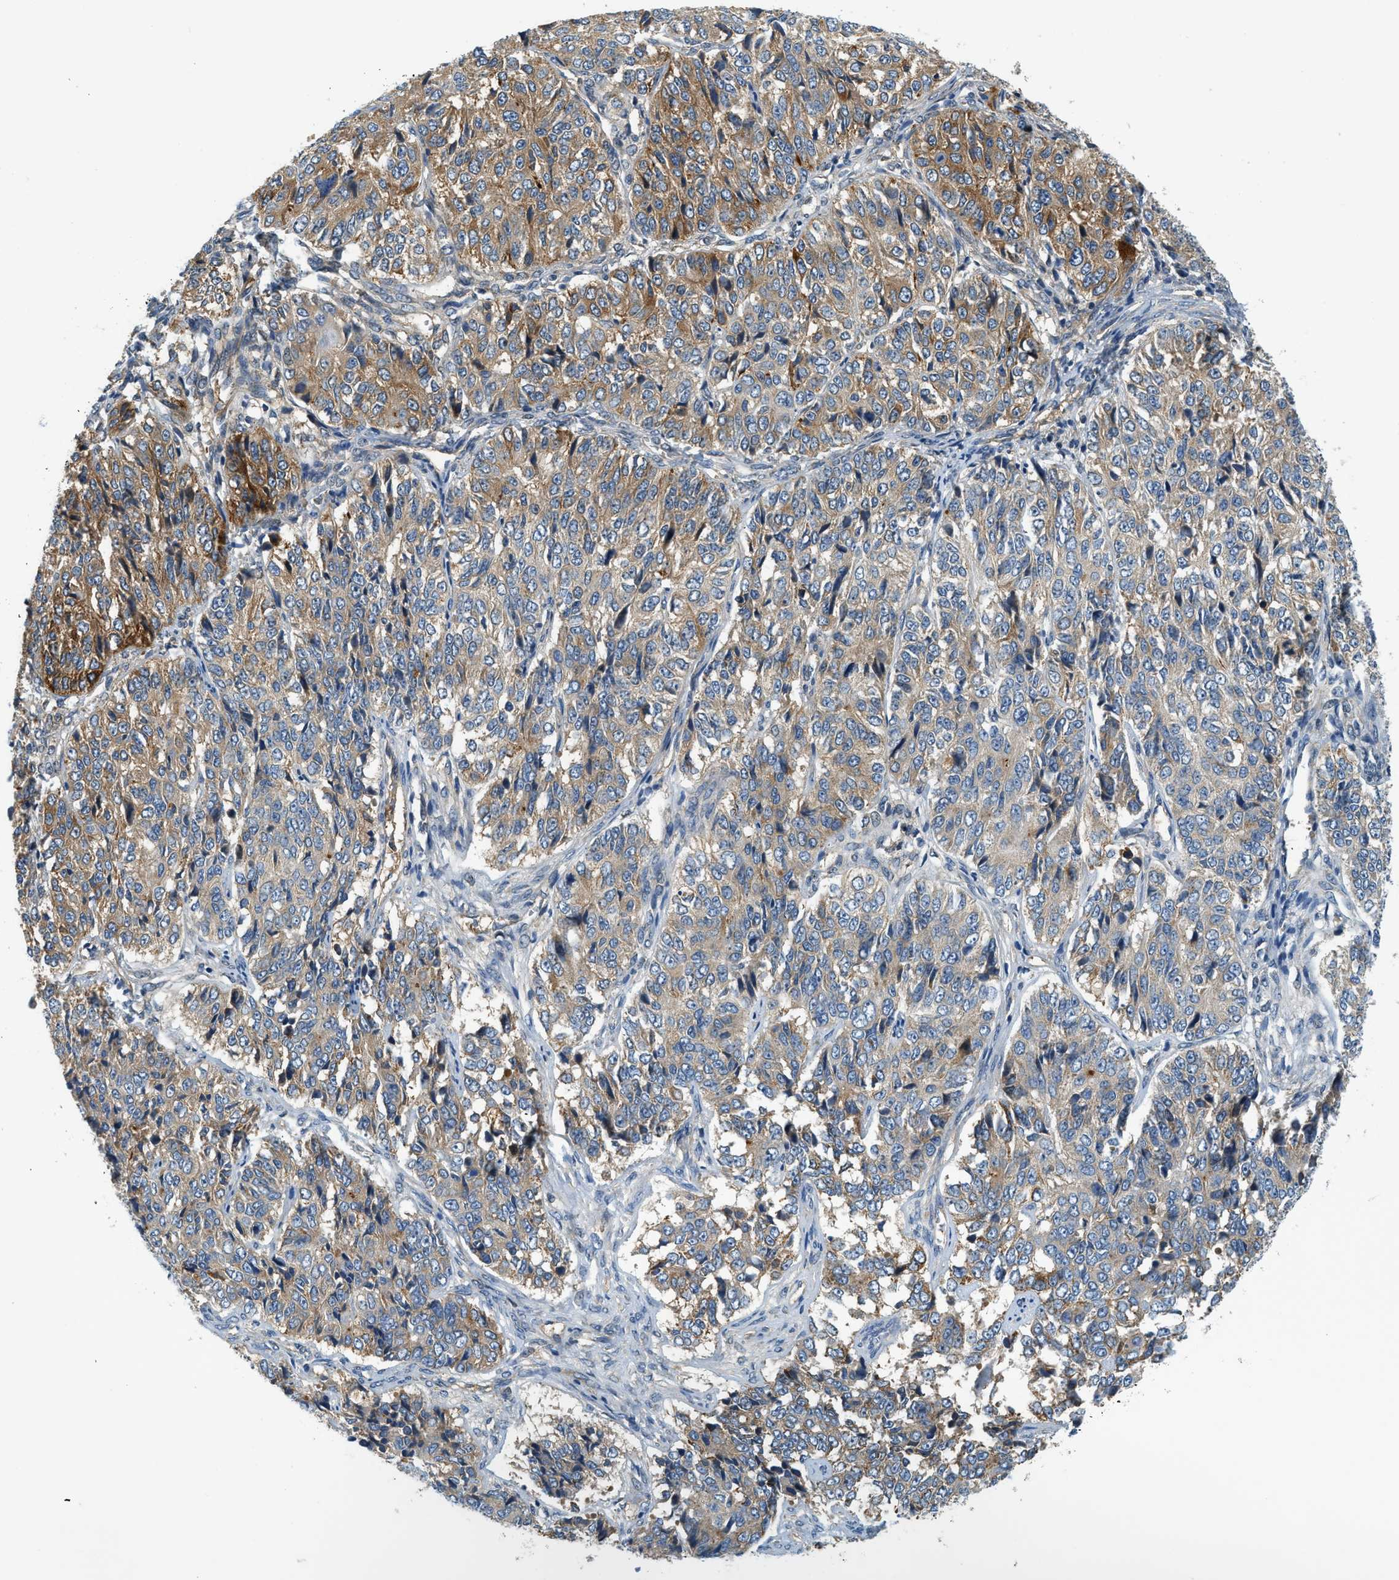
{"staining": {"intensity": "moderate", "quantity": "25%-75%", "location": "cytoplasmic/membranous"}, "tissue": "ovarian cancer", "cell_type": "Tumor cells", "image_type": "cancer", "snomed": [{"axis": "morphology", "description": "Carcinoma, endometroid"}, {"axis": "topography", "description": "Ovary"}], "caption": "A brown stain labels moderate cytoplasmic/membranous positivity of a protein in human endometroid carcinoma (ovarian) tumor cells. Using DAB (brown) and hematoxylin (blue) stains, captured at high magnification using brightfield microscopy.", "gene": "KCNK1", "patient": {"sex": "female", "age": 51}}